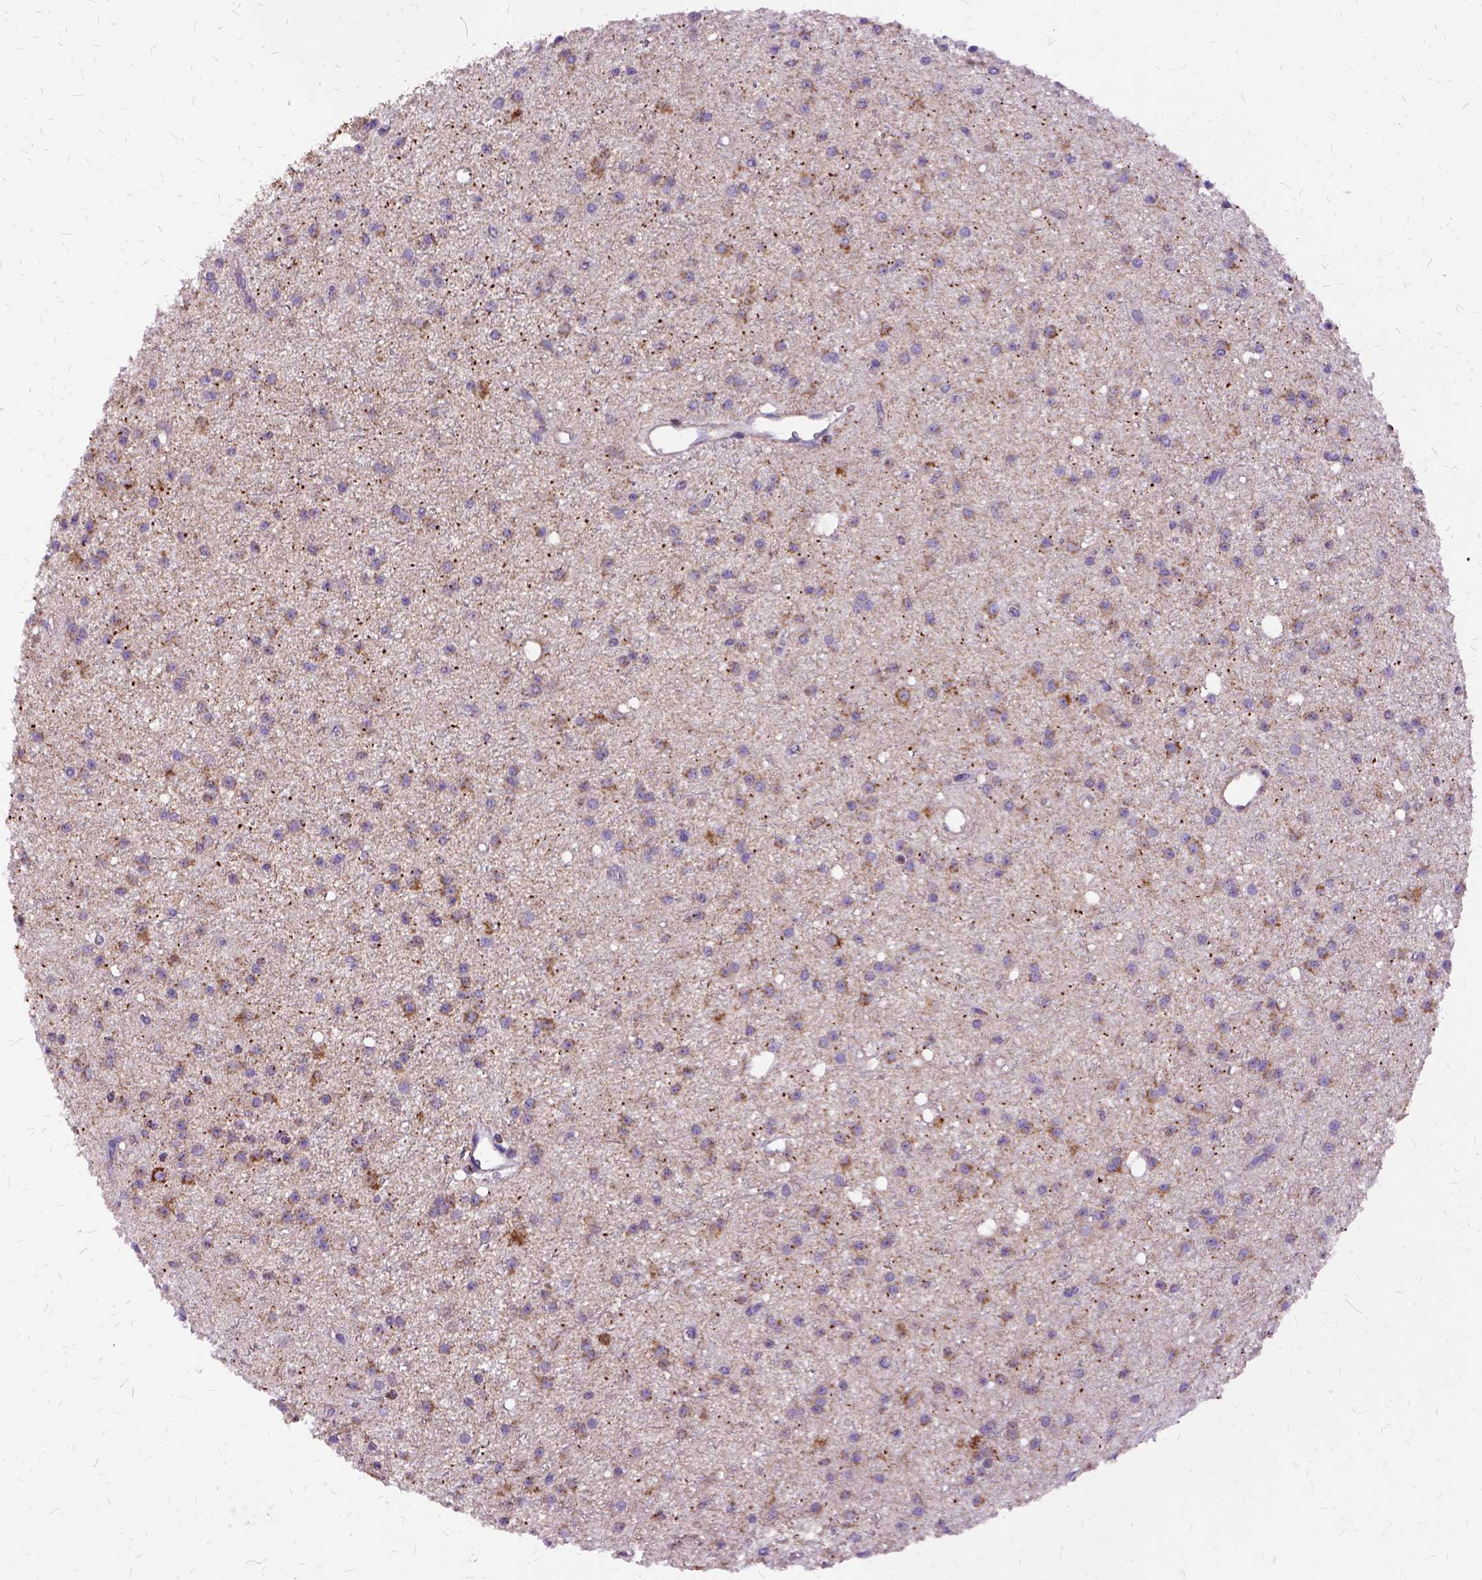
{"staining": {"intensity": "moderate", "quantity": "25%-75%", "location": "cytoplasmic/membranous"}, "tissue": "glioma", "cell_type": "Tumor cells", "image_type": "cancer", "snomed": [{"axis": "morphology", "description": "Glioma, malignant, Low grade"}, {"axis": "topography", "description": "Brain"}], "caption": "About 25%-75% of tumor cells in human glioma exhibit moderate cytoplasmic/membranous protein staining as visualized by brown immunohistochemical staining.", "gene": "OXCT1", "patient": {"sex": "male", "age": 27}}